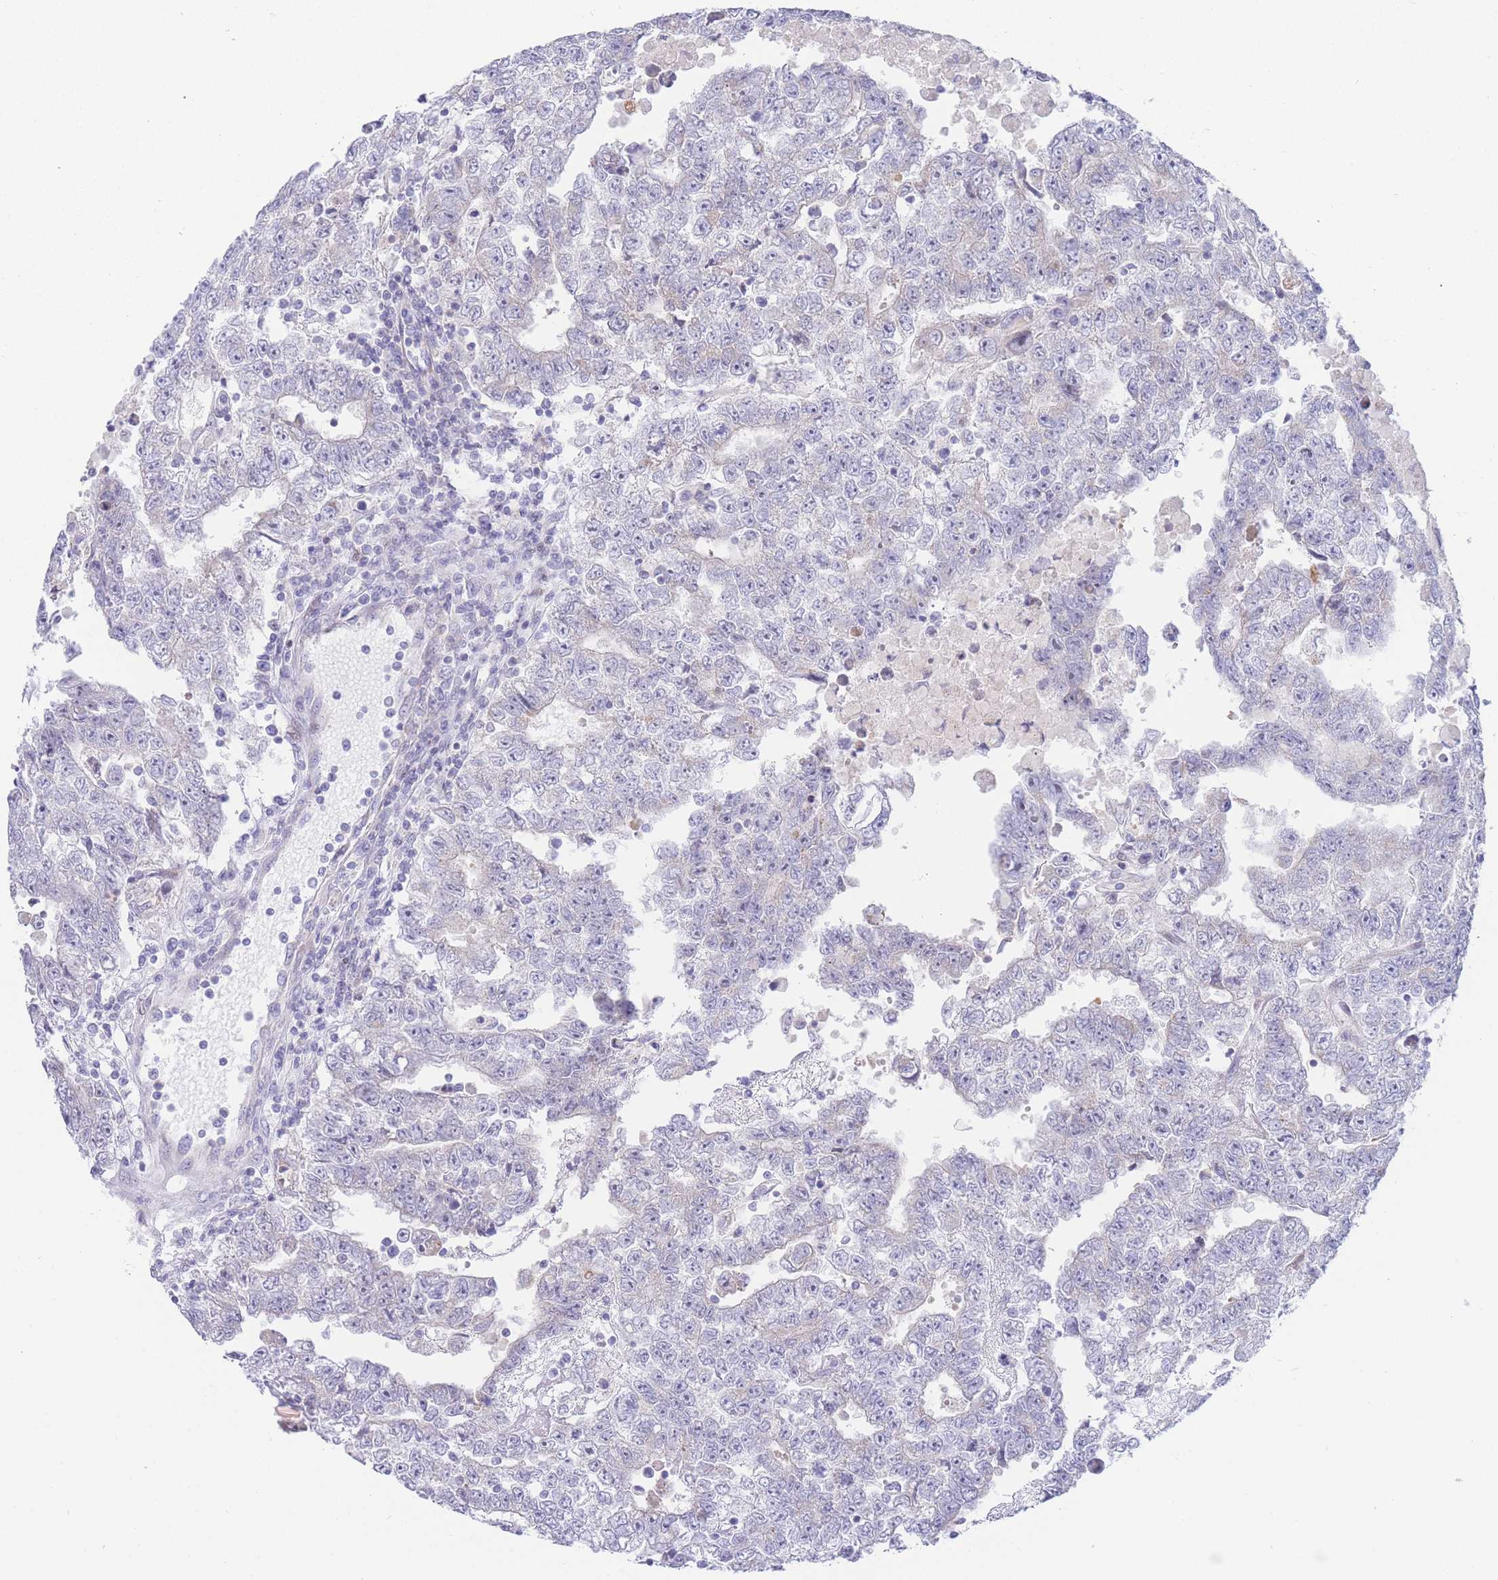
{"staining": {"intensity": "negative", "quantity": "none", "location": "none"}, "tissue": "testis cancer", "cell_type": "Tumor cells", "image_type": "cancer", "snomed": [{"axis": "morphology", "description": "Carcinoma, Embryonal, NOS"}, {"axis": "topography", "description": "Testis"}], "caption": "A high-resolution photomicrograph shows immunohistochemistry staining of testis cancer, which reveals no significant positivity in tumor cells.", "gene": "GPAM", "patient": {"sex": "male", "age": 25}}